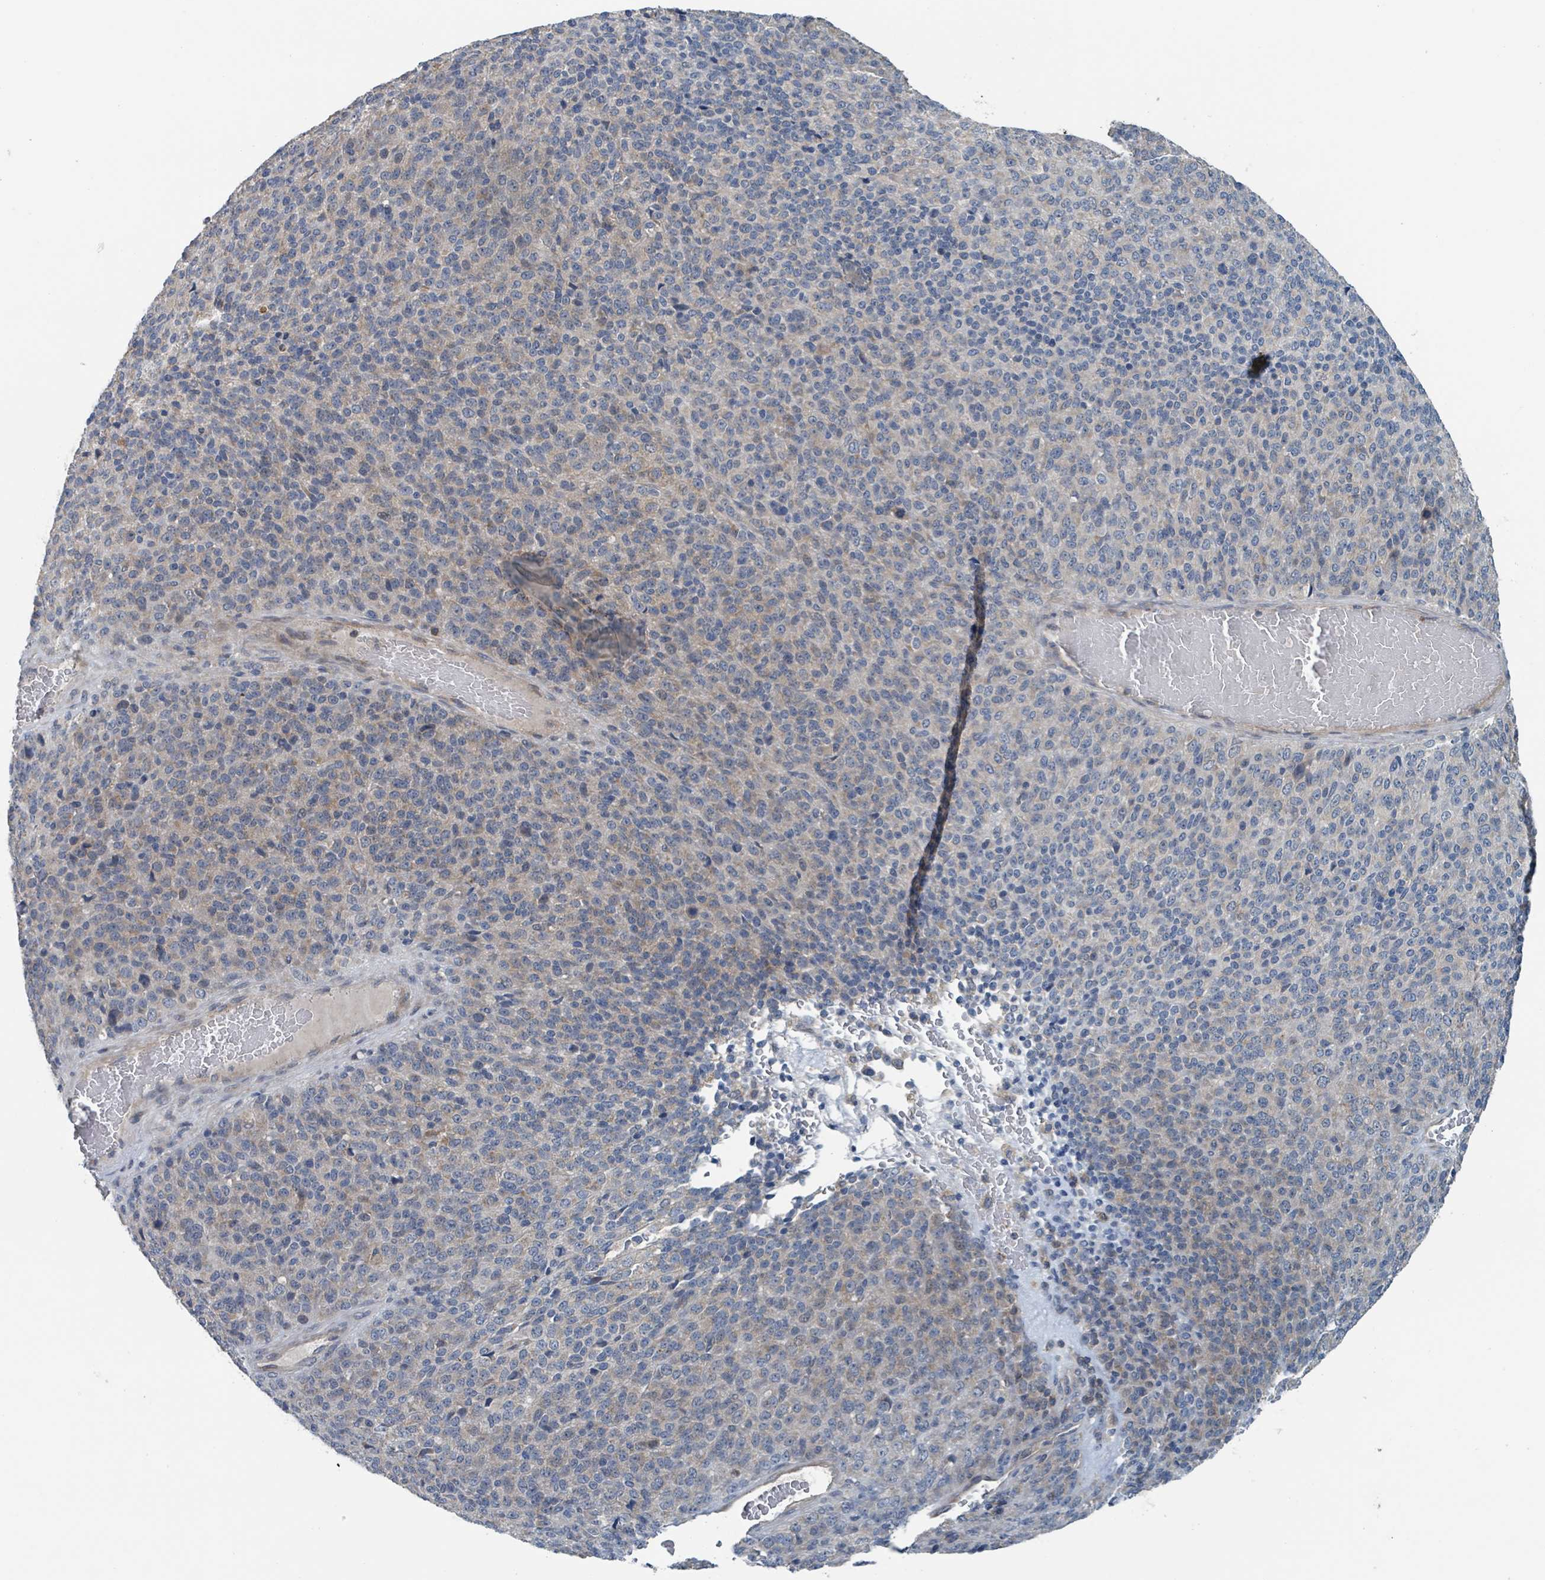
{"staining": {"intensity": "weak", "quantity": "<25%", "location": "cytoplasmic/membranous"}, "tissue": "melanoma", "cell_type": "Tumor cells", "image_type": "cancer", "snomed": [{"axis": "morphology", "description": "Malignant melanoma, Metastatic site"}, {"axis": "topography", "description": "Brain"}], "caption": "The image demonstrates no staining of tumor cells in melanoma. (DAB IHC visualized using brightfield microscopy, high magnification).", "gene": "ACBD4", "patient": {"sex": "female", "age": 56}}